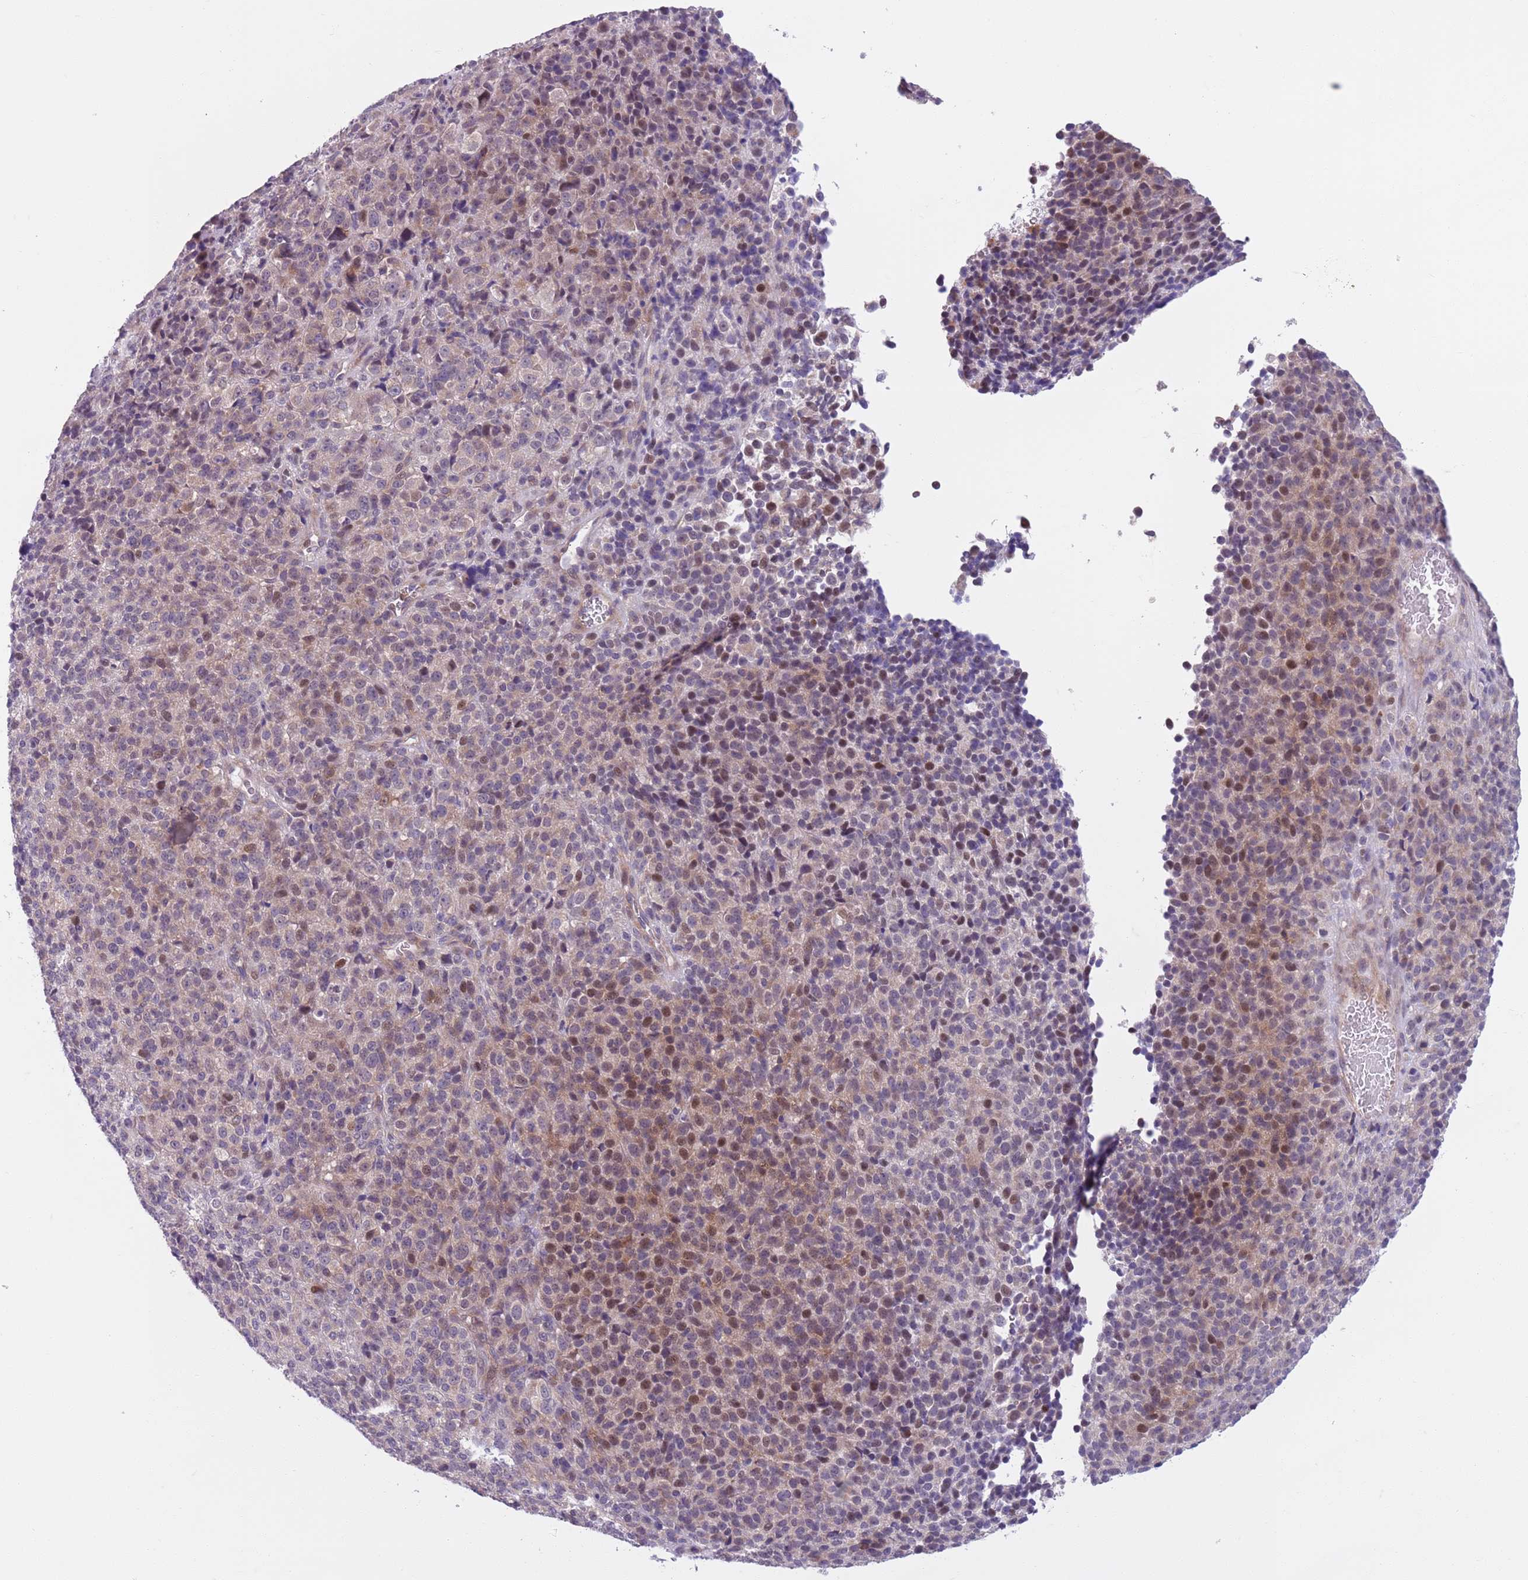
{"staining": {"intensity": "moderate", "quantity": "<25%", "location": "nuclear"}, "tissue": "melanoma", "cell_type": "Tumor cells", "image_type": "cancer", "snomed": [{"axis": "morphology", "description": "Malignant melanoma, Metastatic site"}, {"axis": "topography", "description": "Brain"}], "caption": "Approximately <25% of tumor cells in malignant melanoma (metastatic site) exhibit moderate nuclear protein positivity as visualized by brown immunohistochemical staining.", "gene": "JAML", "patient": {"sex": "female", "age": 56}}